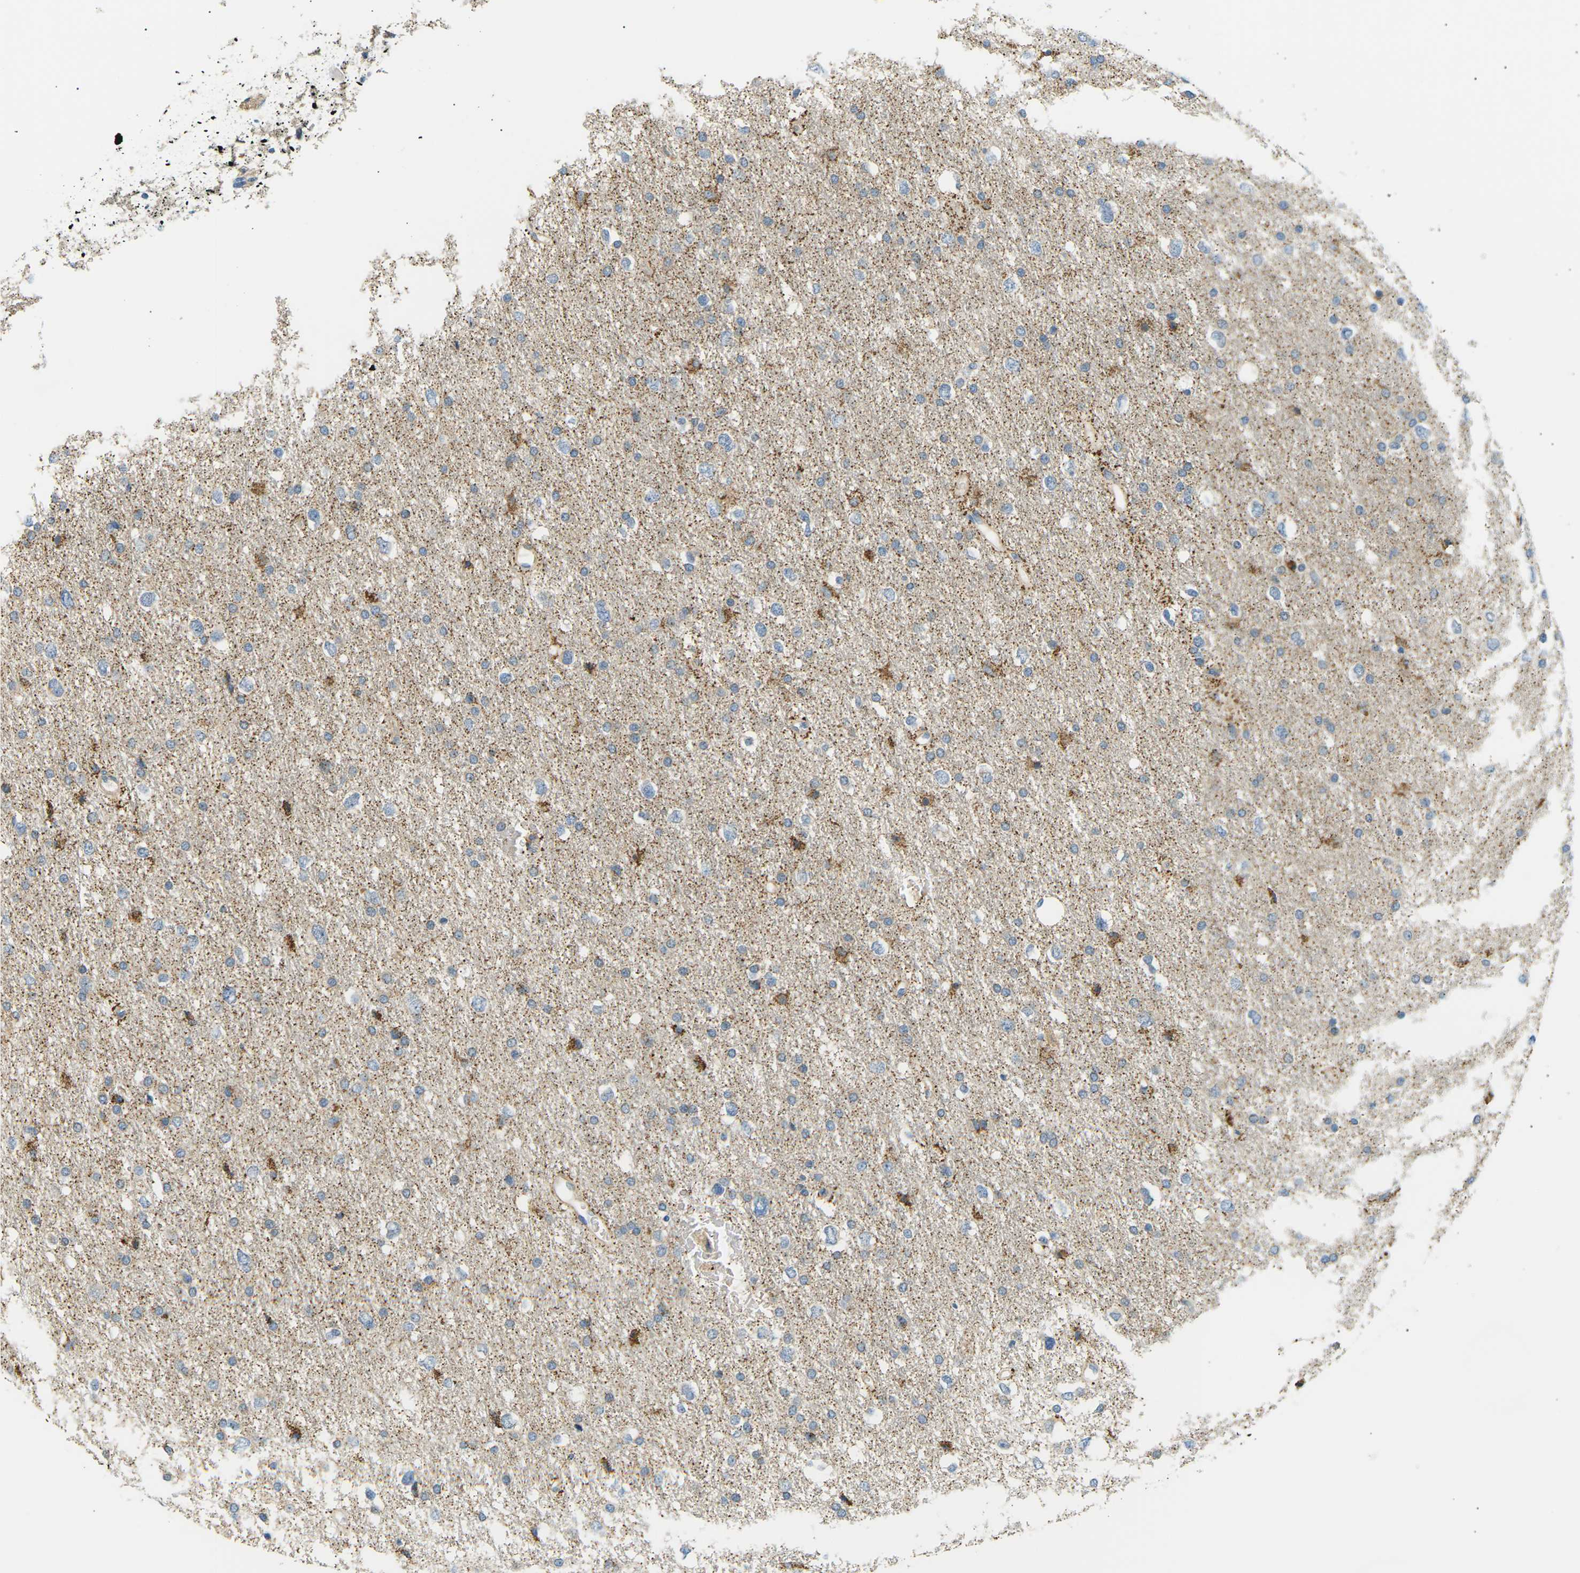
{"staining": {"intensity": "negative", "quantity": "none", "location": "none"}, "tissue": "glioma", "cell_type": "Tumor cells", "image_type": "cancer", "snomed": [{"axis": "morphology", "description": "Glioma, malignant, Low grade"}, {"axis": "topography", "description": "Brain"}], "caption": "Glioma stained for a protein using immunohistochemistry exhibits no positivity tumor cells.", "gene": "TBC1D8", "patient": {"sex": "female", "age": 37}}